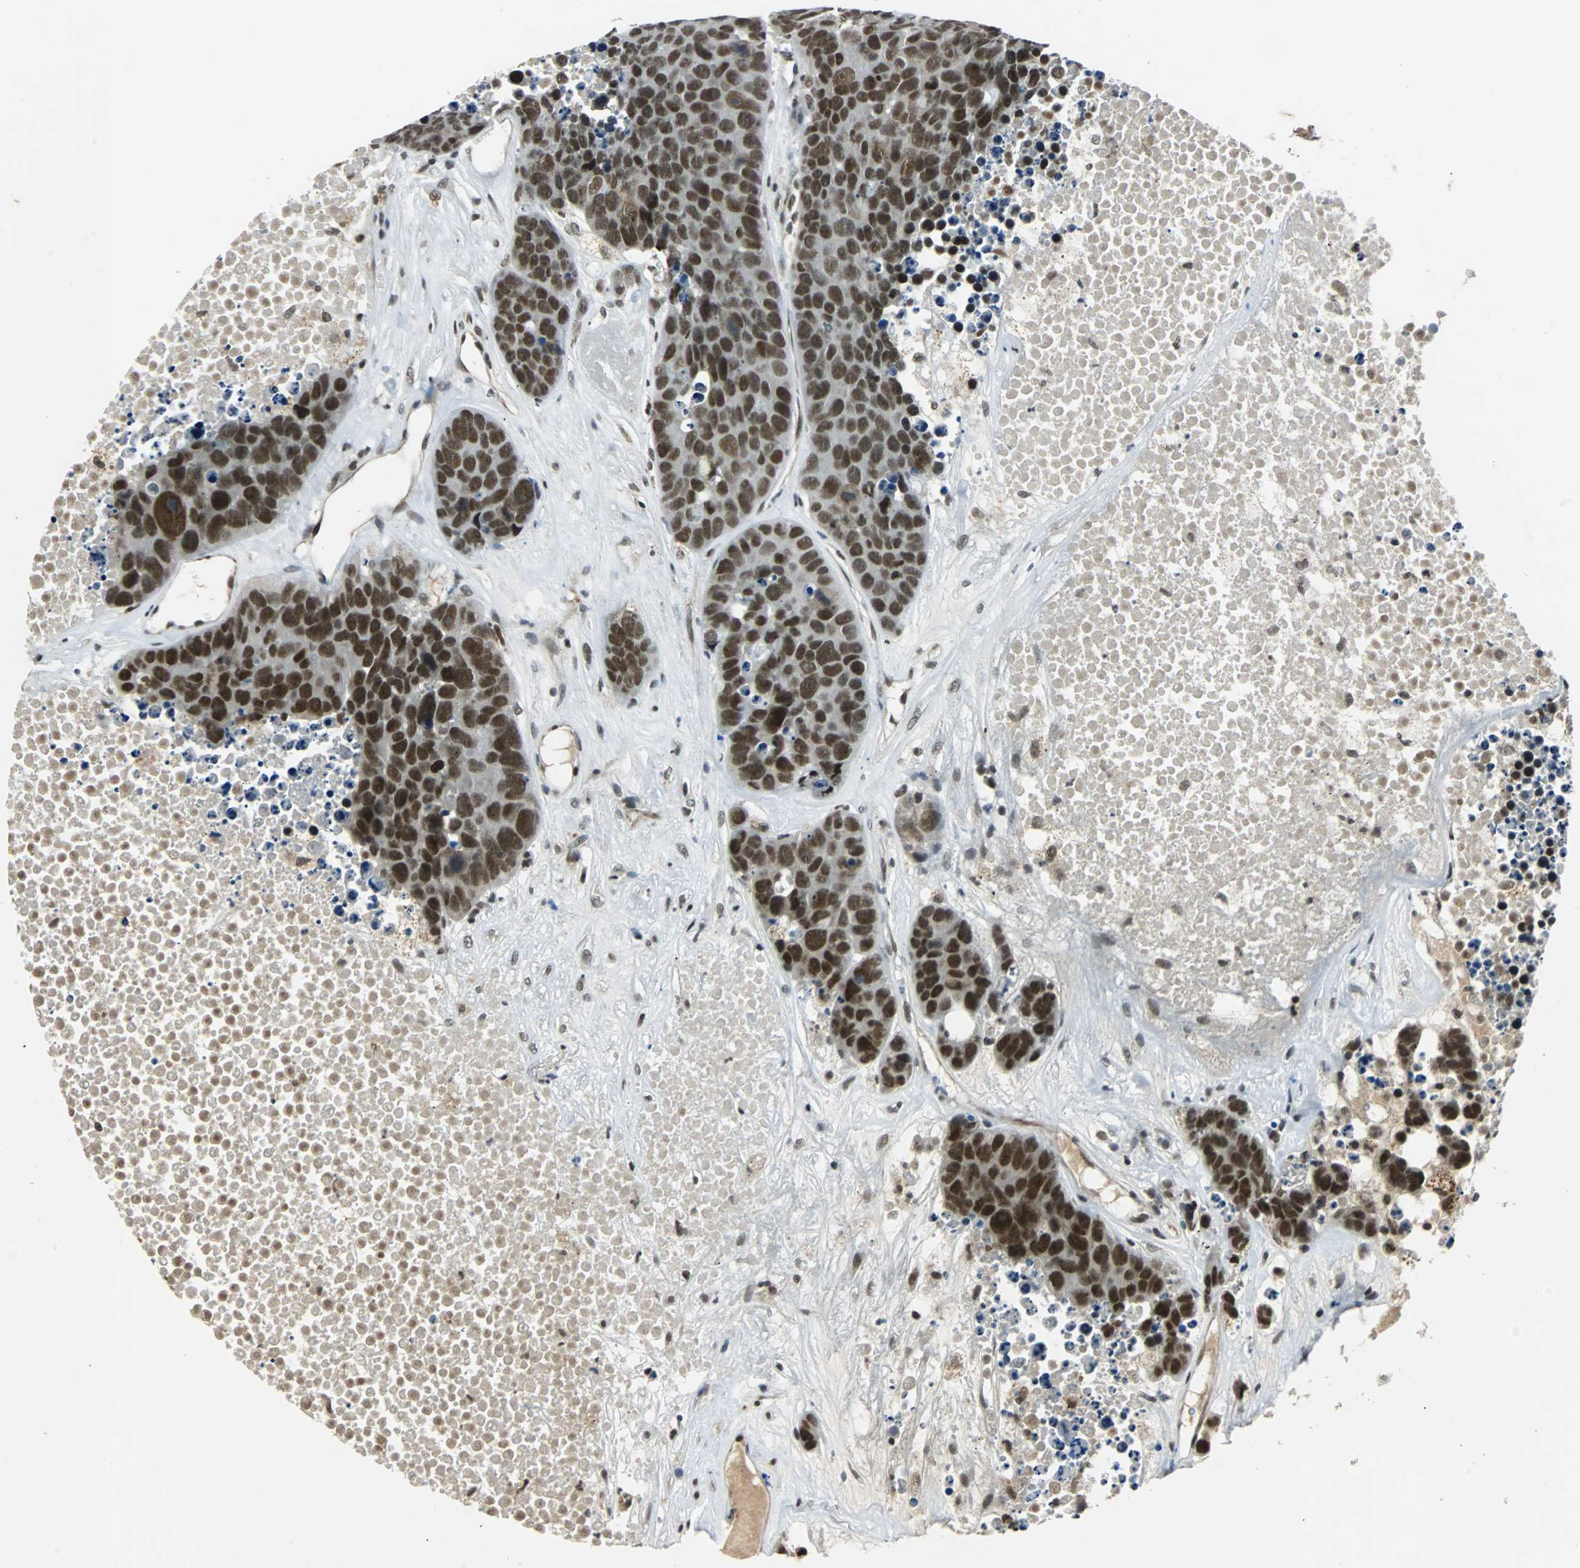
{"staining": {"intensity": "strong", "quantity": ">75%", "location": "nuclear"}, "tissue": "carcinoid", "cell_type": "Tumor cells", "image_type": "cancer", "snomed": [{"axis": "morphology", "description": "Carcinoid, malignant, NOS"}, {"axis": "topography", "description": "Lung"}], "caption": "Protein expression analysis of malignant carcinoid shows strong nuclear expression in approximately >75% of tumor cells. (IHC, brightfield microscopy, high magnification).", "gene": "TAF5", "patient": {"sex": "male", "age": 60}}